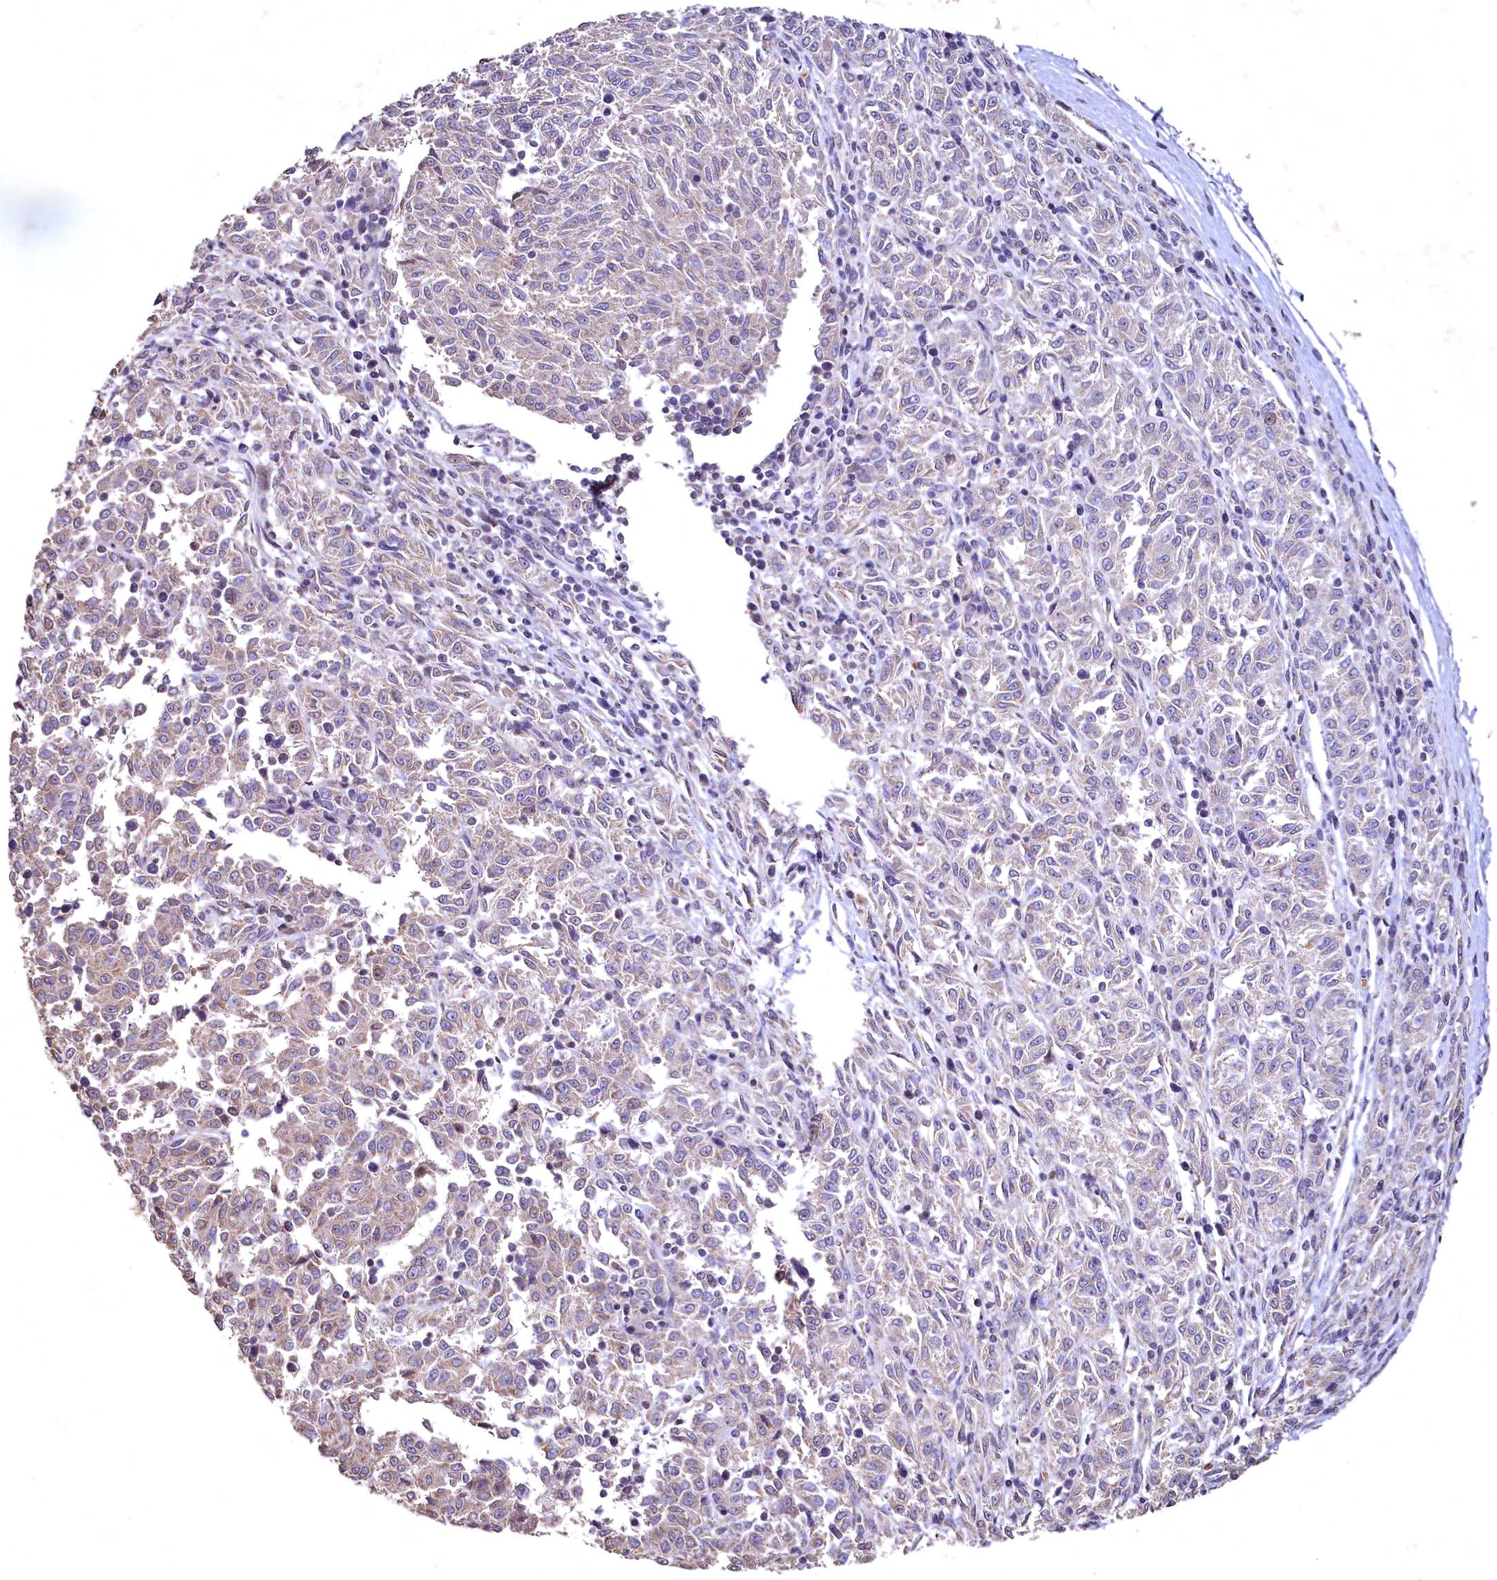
{"staining": {"intensity": "weak", "quantity": "<25%", "location": "cytoplasmic/membranous"}, "tissue": "melanoma", "cell_type": "Tumor cells", "image_type": "cancer", "snomed": [{"axis": "morphology", "description": "Malignant melanoma, NOS"}, {"axis": "topography", "description": "Skin"}], "caption": "Image shows no protein positivity in tumor cells of malignant melanoma tissue.", "gene": "SPTA1", "patient": {"sex": "female", "age": 72}}